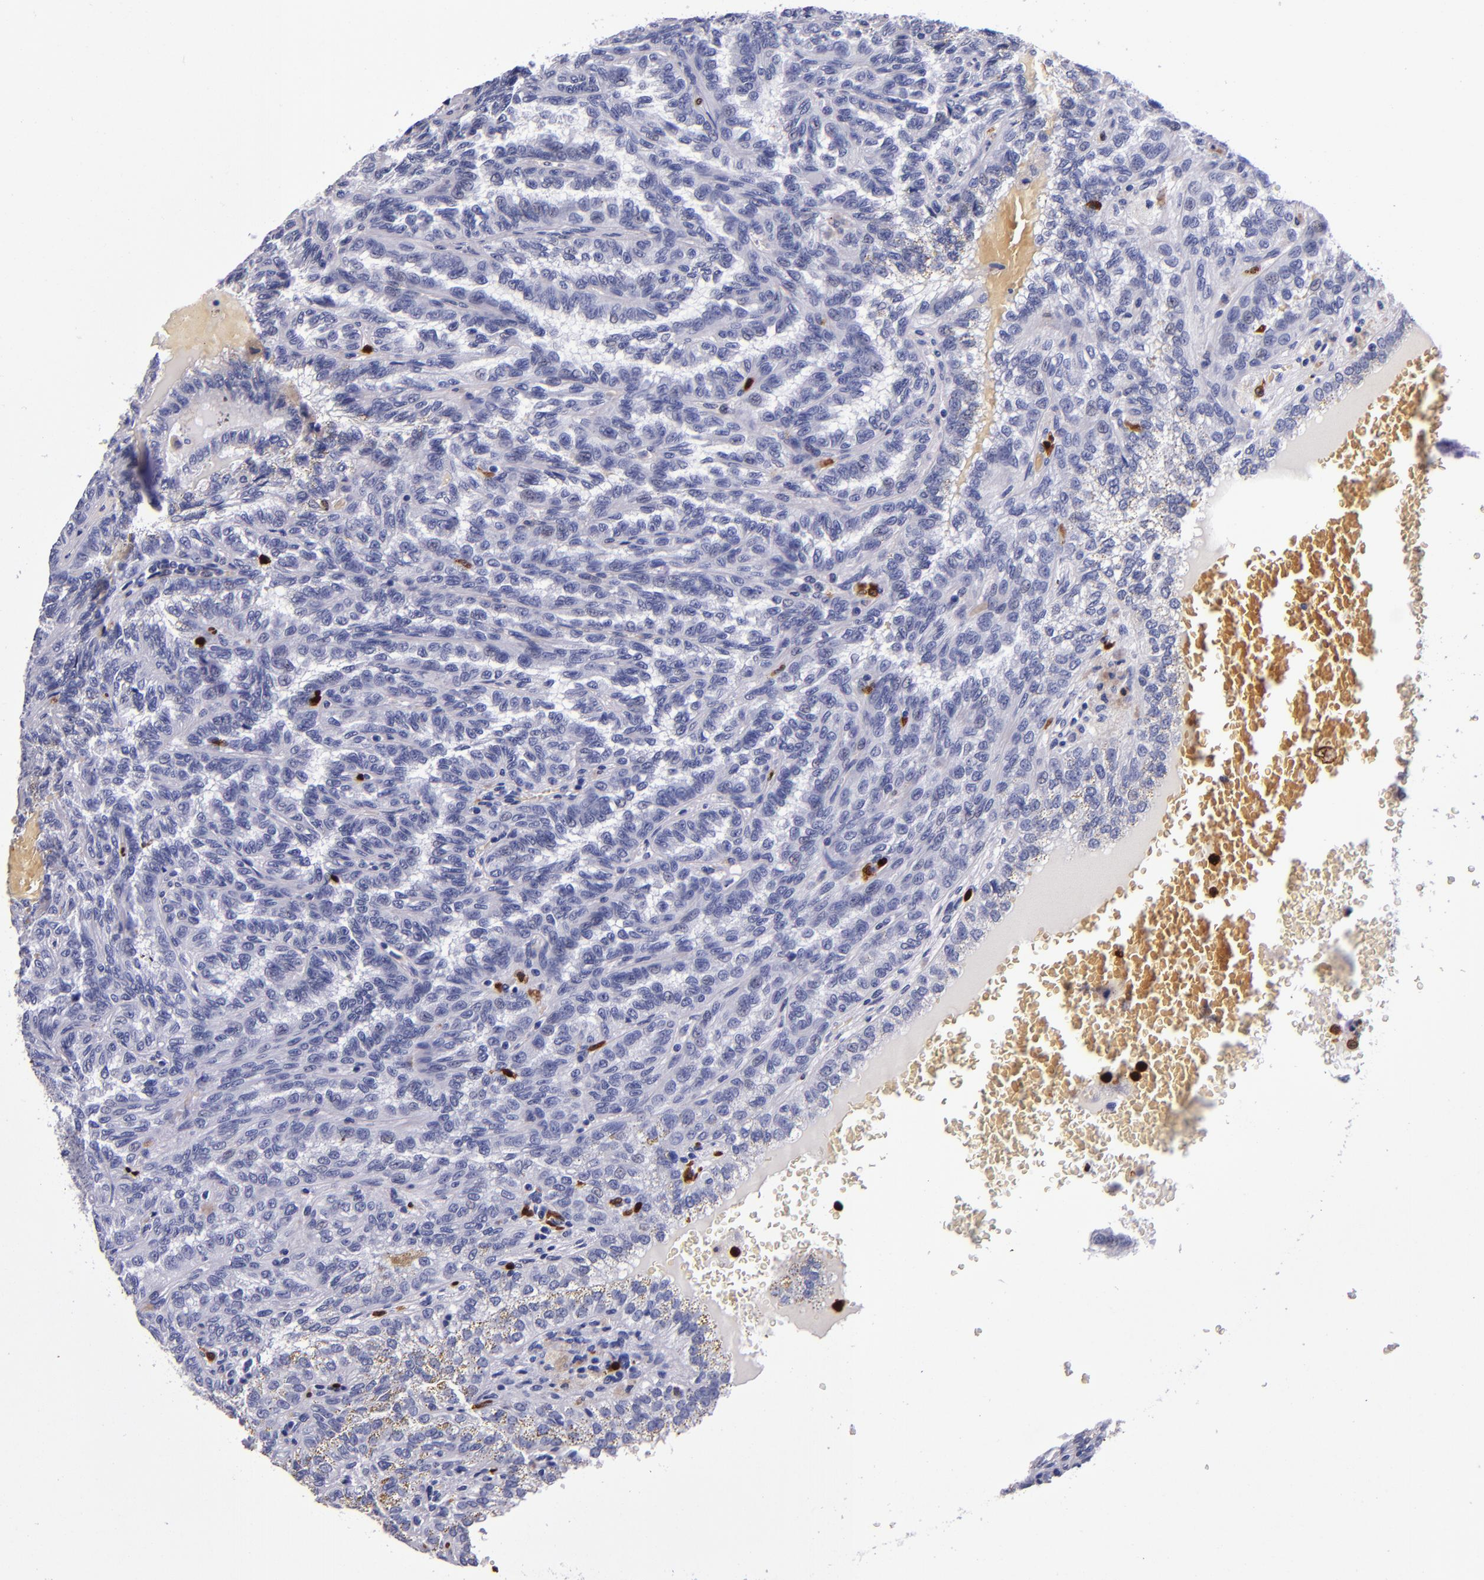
{"staining": {"intensity": "negative", "quantity": "none", "location": "none"}, "tissue": "renal cancer", "cell_type": "Tumor cells", "image_type": "cancer", "snomed": [{"axis": "morphology", "description": "Inflammation, NOS"}, {"axis": "morphology", "description": "Adenocarcinoma, NOS"}, {"axis": "topography", "description": "Kidney"}], "caption": "Immunohistochemistry of adenocarcinoma (renal) reveals no expression in tumor cells.", "gene": "S100A8", "patient": {"sex": "male", "age": 68}}